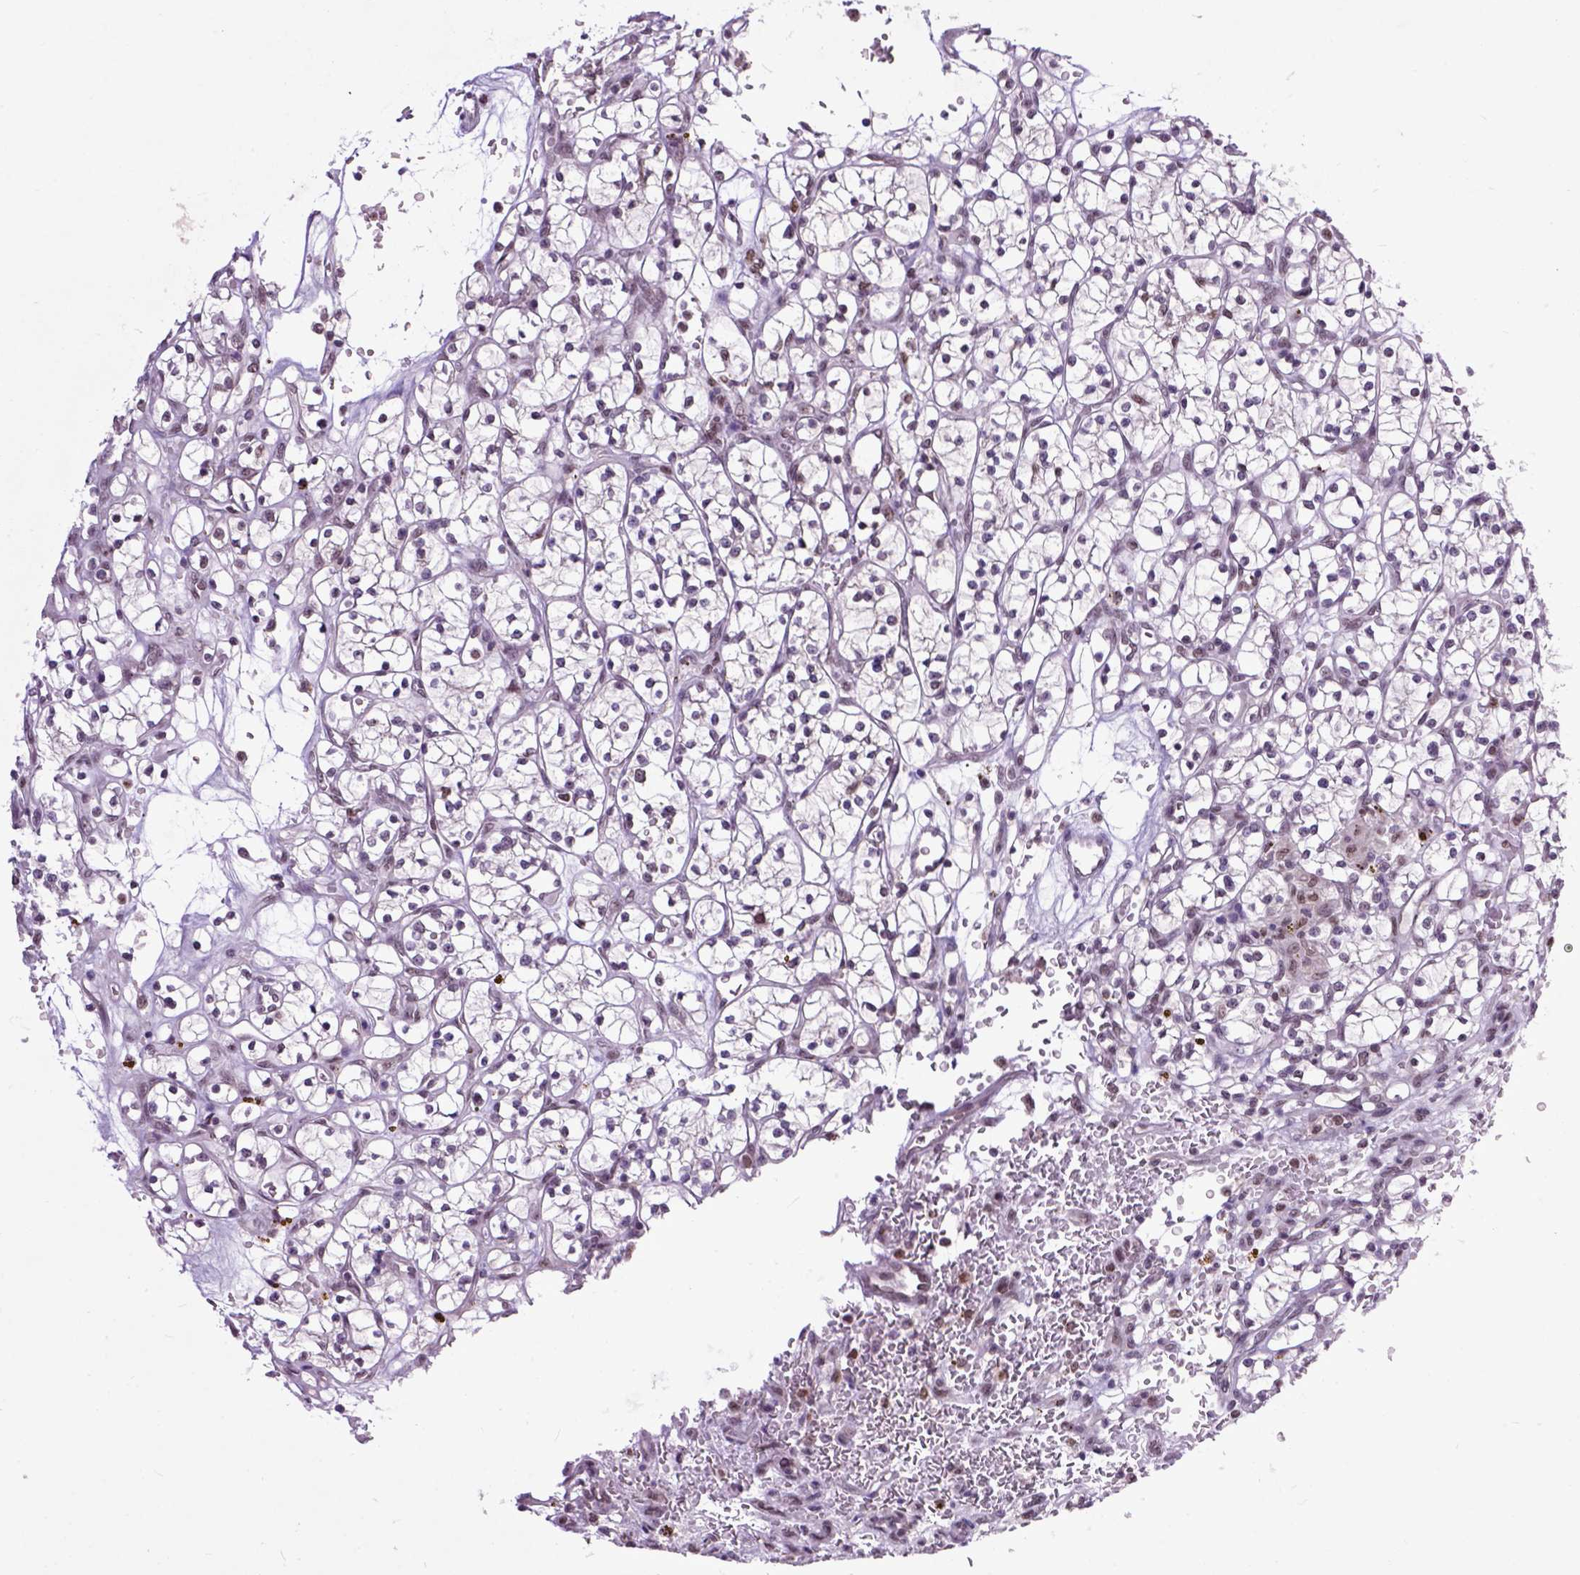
{"staining": {"intensity": "moderate", "quantity": "<25%", "location": "nuclear"}, "tissue": "renal cancer", "cell_type": "Tumor cells", "image_type": "cancer", "snomed": [{"axis": "morphology", "description": "Adenocarcinoma, NOS"}, {"axis": "topography", "description": "Kidney"}], "caption": "IHC histopathology image of human renal adenocarcinoma stained for a protein (brown), which exhibits low levels of moderate nuclear staining in about <25% of tumor cells.", "gene": "RCC2", "patient": {"sex": "female", "age": 64}}